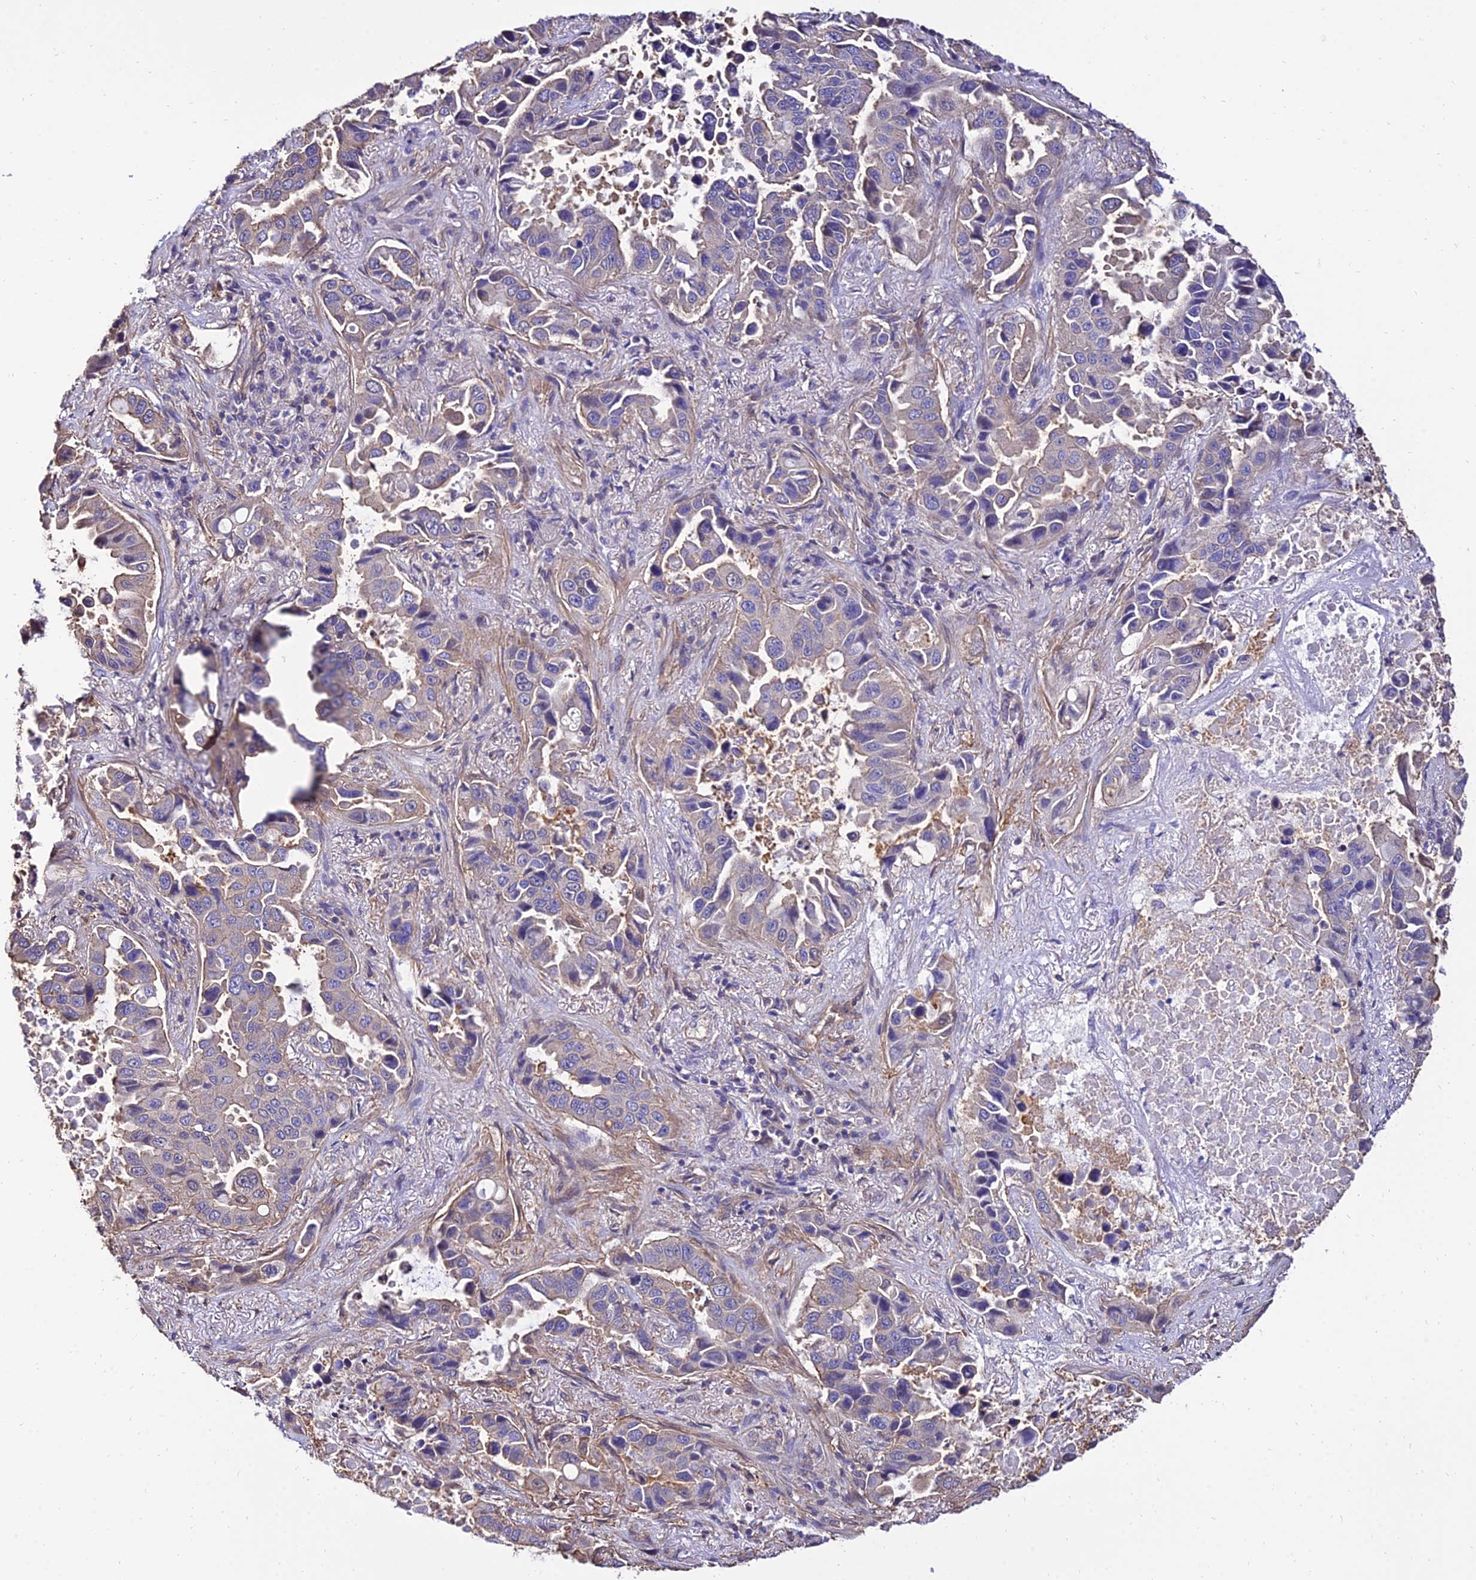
{"staining": {"intensity": "negative", "quantity": "none", "location": "none"}, "tissue": "lung cancer", "cell_type": "Tumor cells", "image_type": "cancer", "snomed": [{"axis": "morphology", "description": "Adenocarcinoma, NOS"}, {"axis": "topography", "description": "Lung"}], "caption": "Immunohistochemical staining of lung cancer shows no significant positivity in tumor cells.", "gene": "CALM2", "patient": {"sex": "male", "age": 64}}